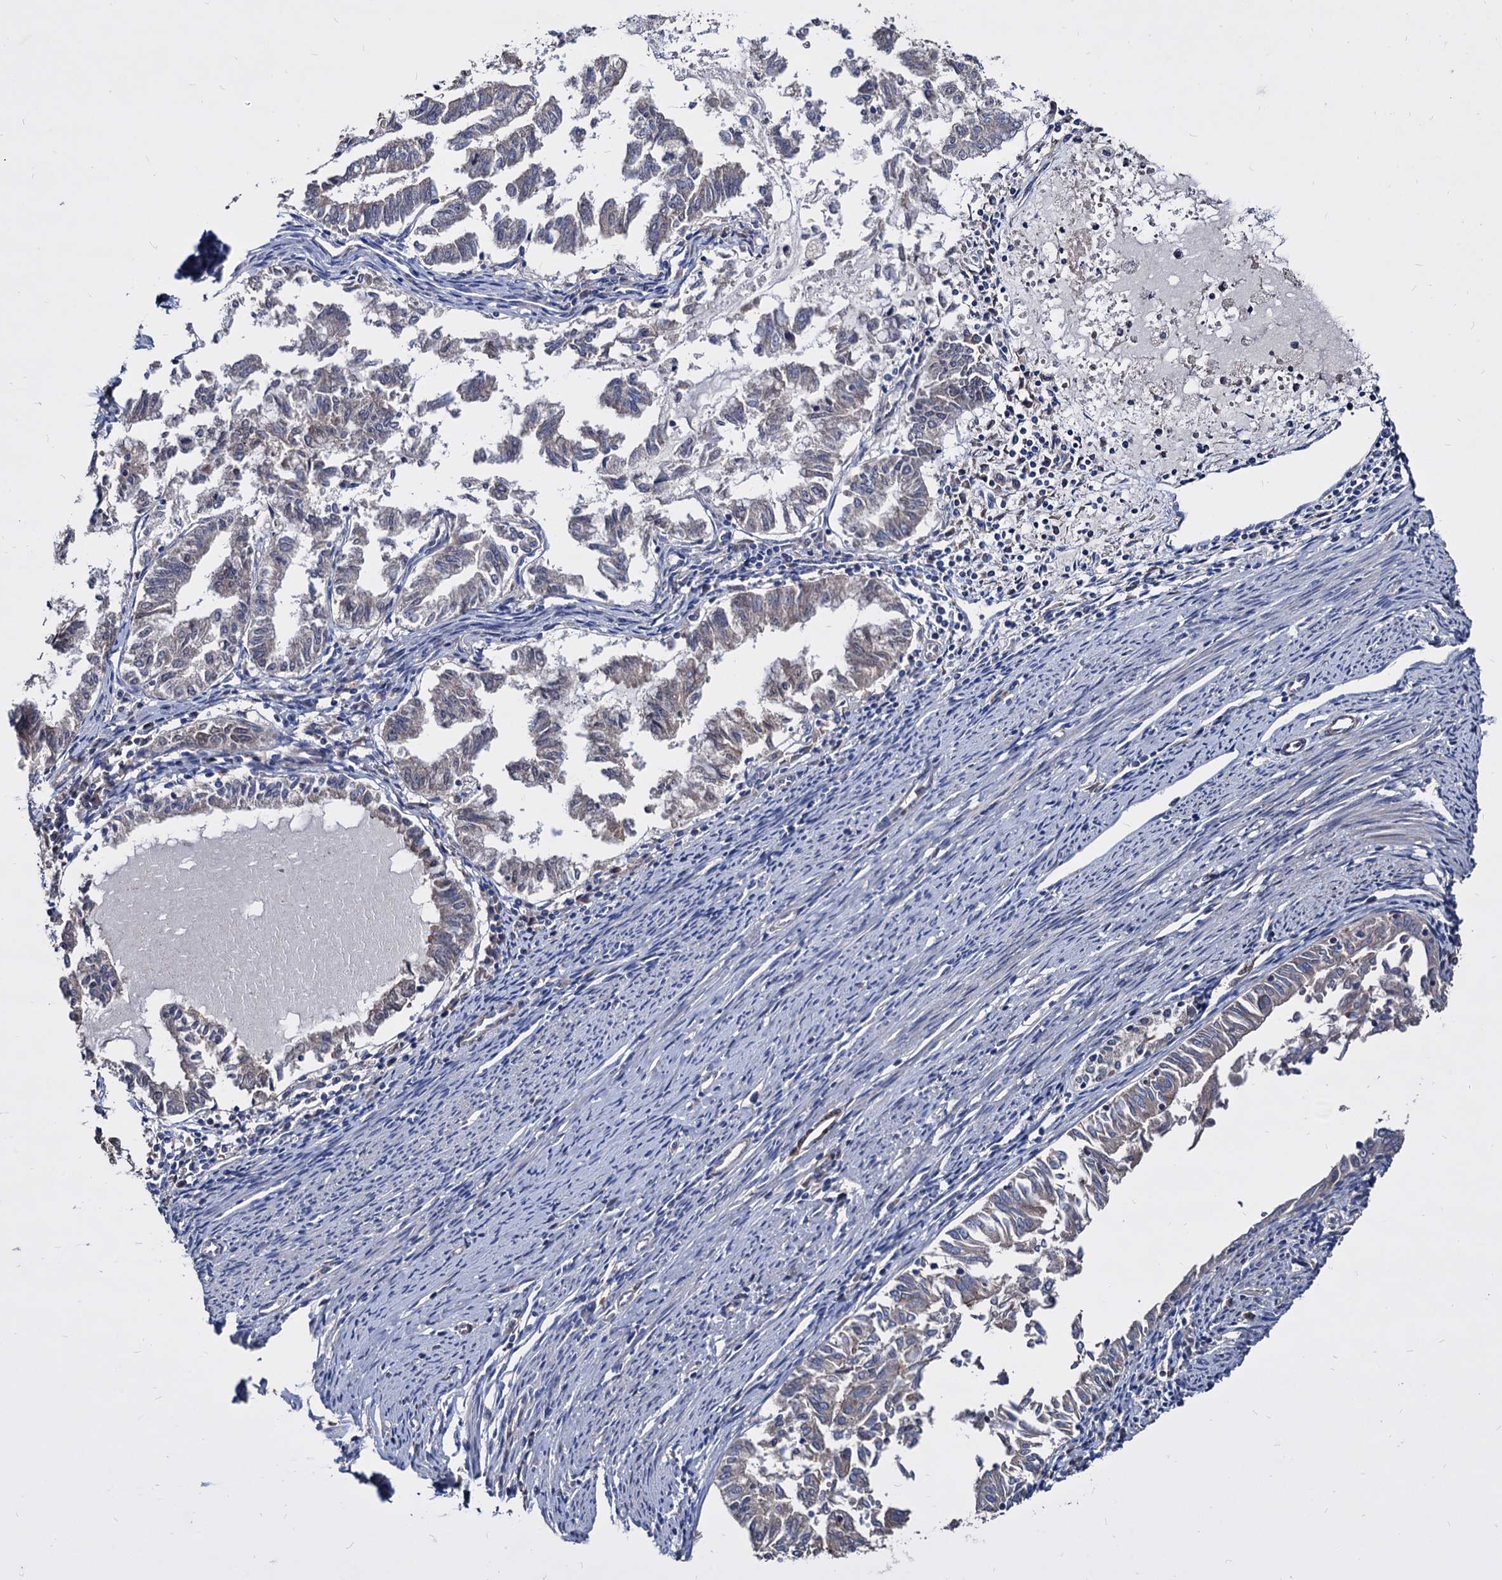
{"staining": {"intensity": "weak", "quantity": "<25%", "location": "cytoplasmic/membranous"}, "tissue": "endometrial cancer", "cell_type": "Tumor cells", "image_type": "cancer", "snomed": [{"axis": "morphology", "description": "Adenocarcinoma, NOS"}, {"axis": "topography", "description": "Endometrium"}], "caption": "There is no significant staining in tumor cells of endometrial adenocarcinoma. Nuclei are stained in blue.", "gene": "WDR11", "patient": {"sex": "female", "age": 79}}